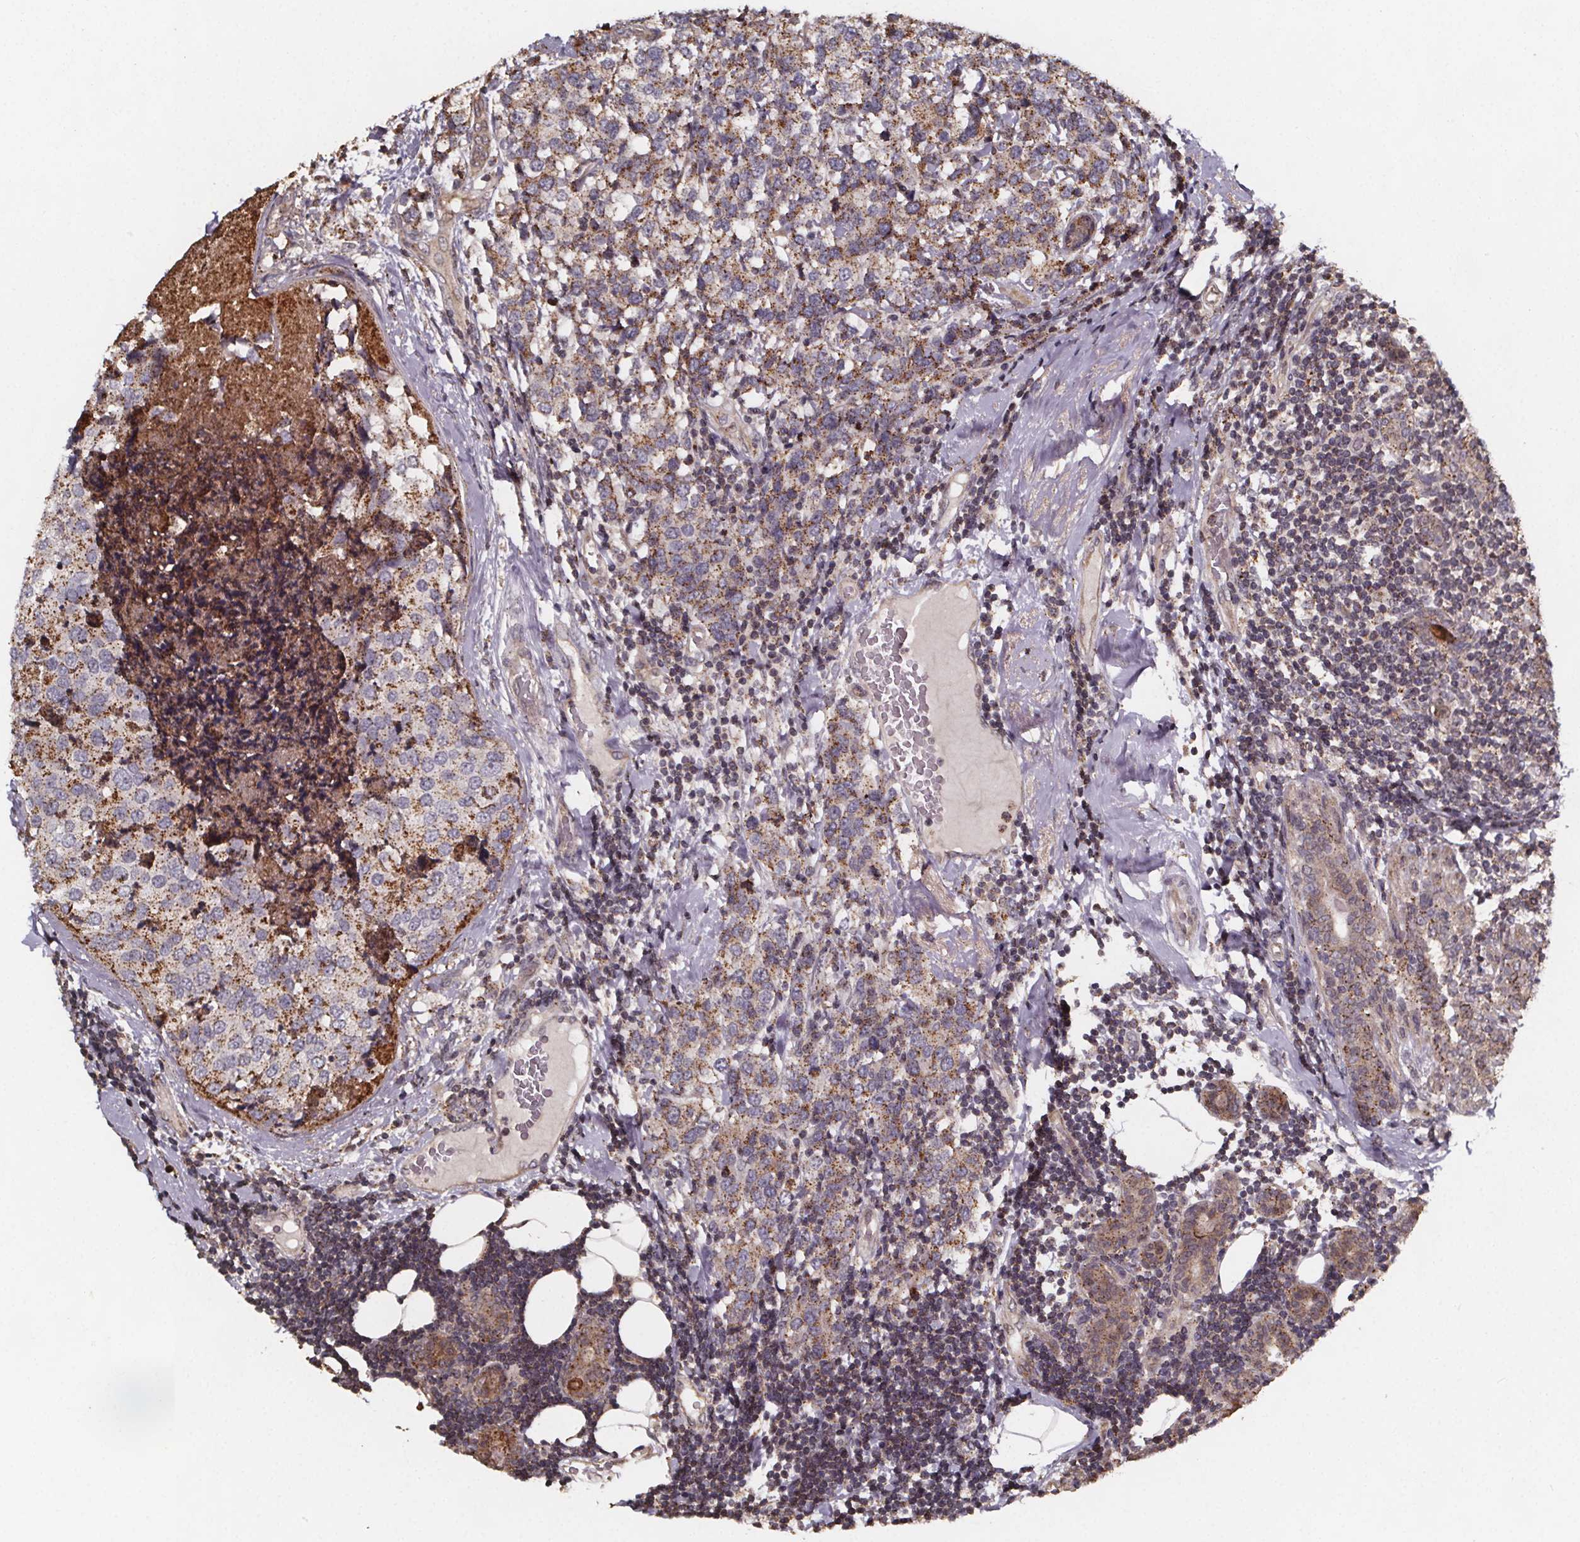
{"staining": {"intensity": "moderate", "quantity": "25%-75%", "location": "cytoplasmic/membranous"}, "tissue": "breast cancer", "cell_type": "Tumor cells", "image_type": "cancer", "snomed": [{"axis": "morphology", "description": "Lobular carcinoma"}, {"axis": "topography", "description": "Breast"}], "caption": "Lobular carcinoma (breast) stained with IHC exhibits moderate cytoplasmic/membranous expression in approximately 25%-75% of tumor cells.", "gene": "ZNF879", "patient": {"sex": "female", "age": 59}}